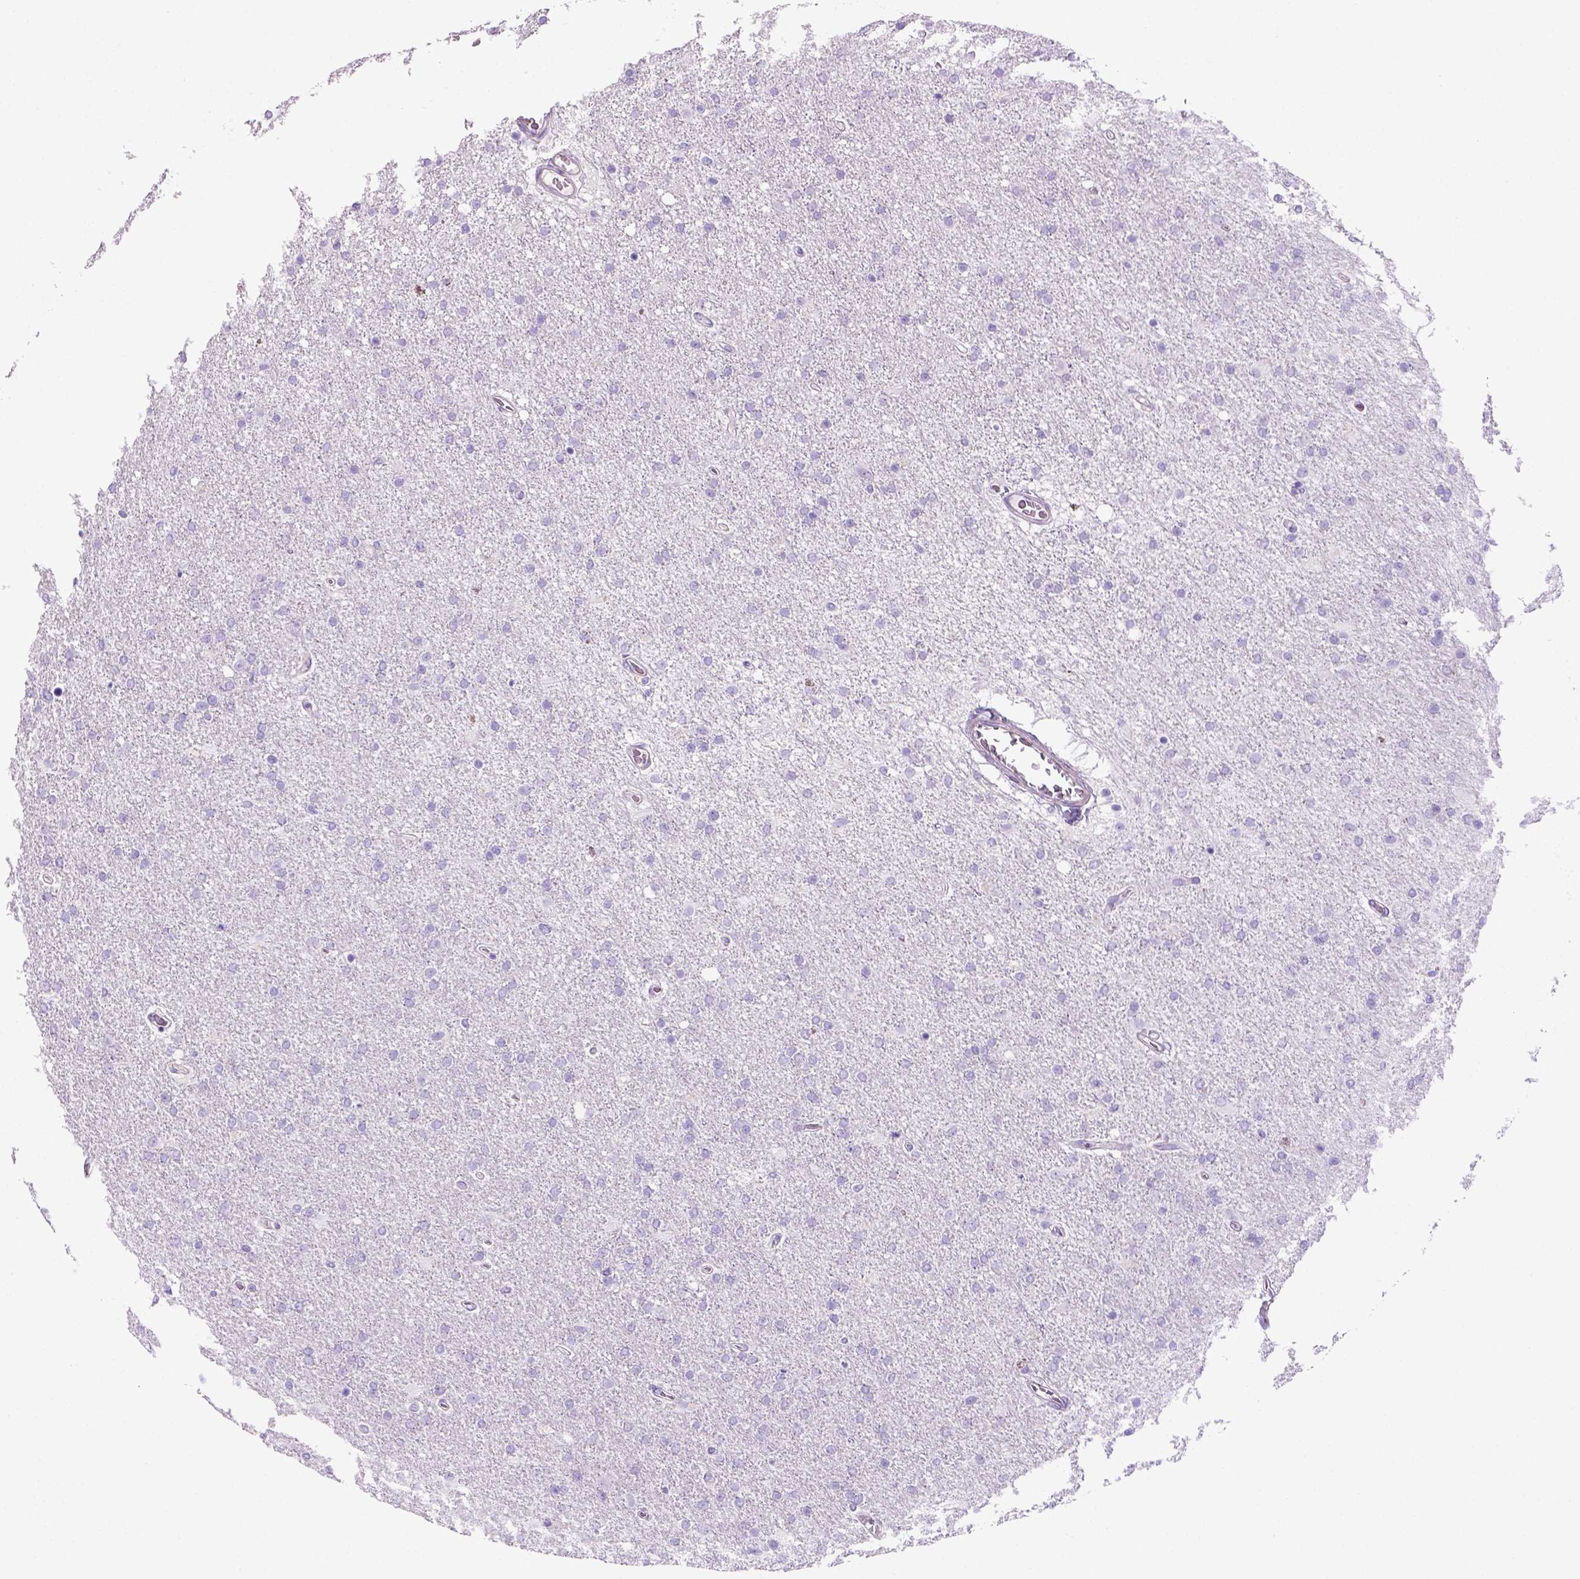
{"staining": {"intensity": "negative", "quantity": "none", "location": "none"}, "tissue": "glioma", "cell_type": "Tumor cells", "image_type": "cancer", "snomed": [{"axis": "morphology", "description": "Glioma, malignant, High grade"}, {"axis": "topography", "description": "Cerebral cortex"}], "caption": "Image shows no protein expression in tumor cells of glioma tissue.", "gene": "ARHGEF33", "patient": {"sex": "male", "age": 70}}